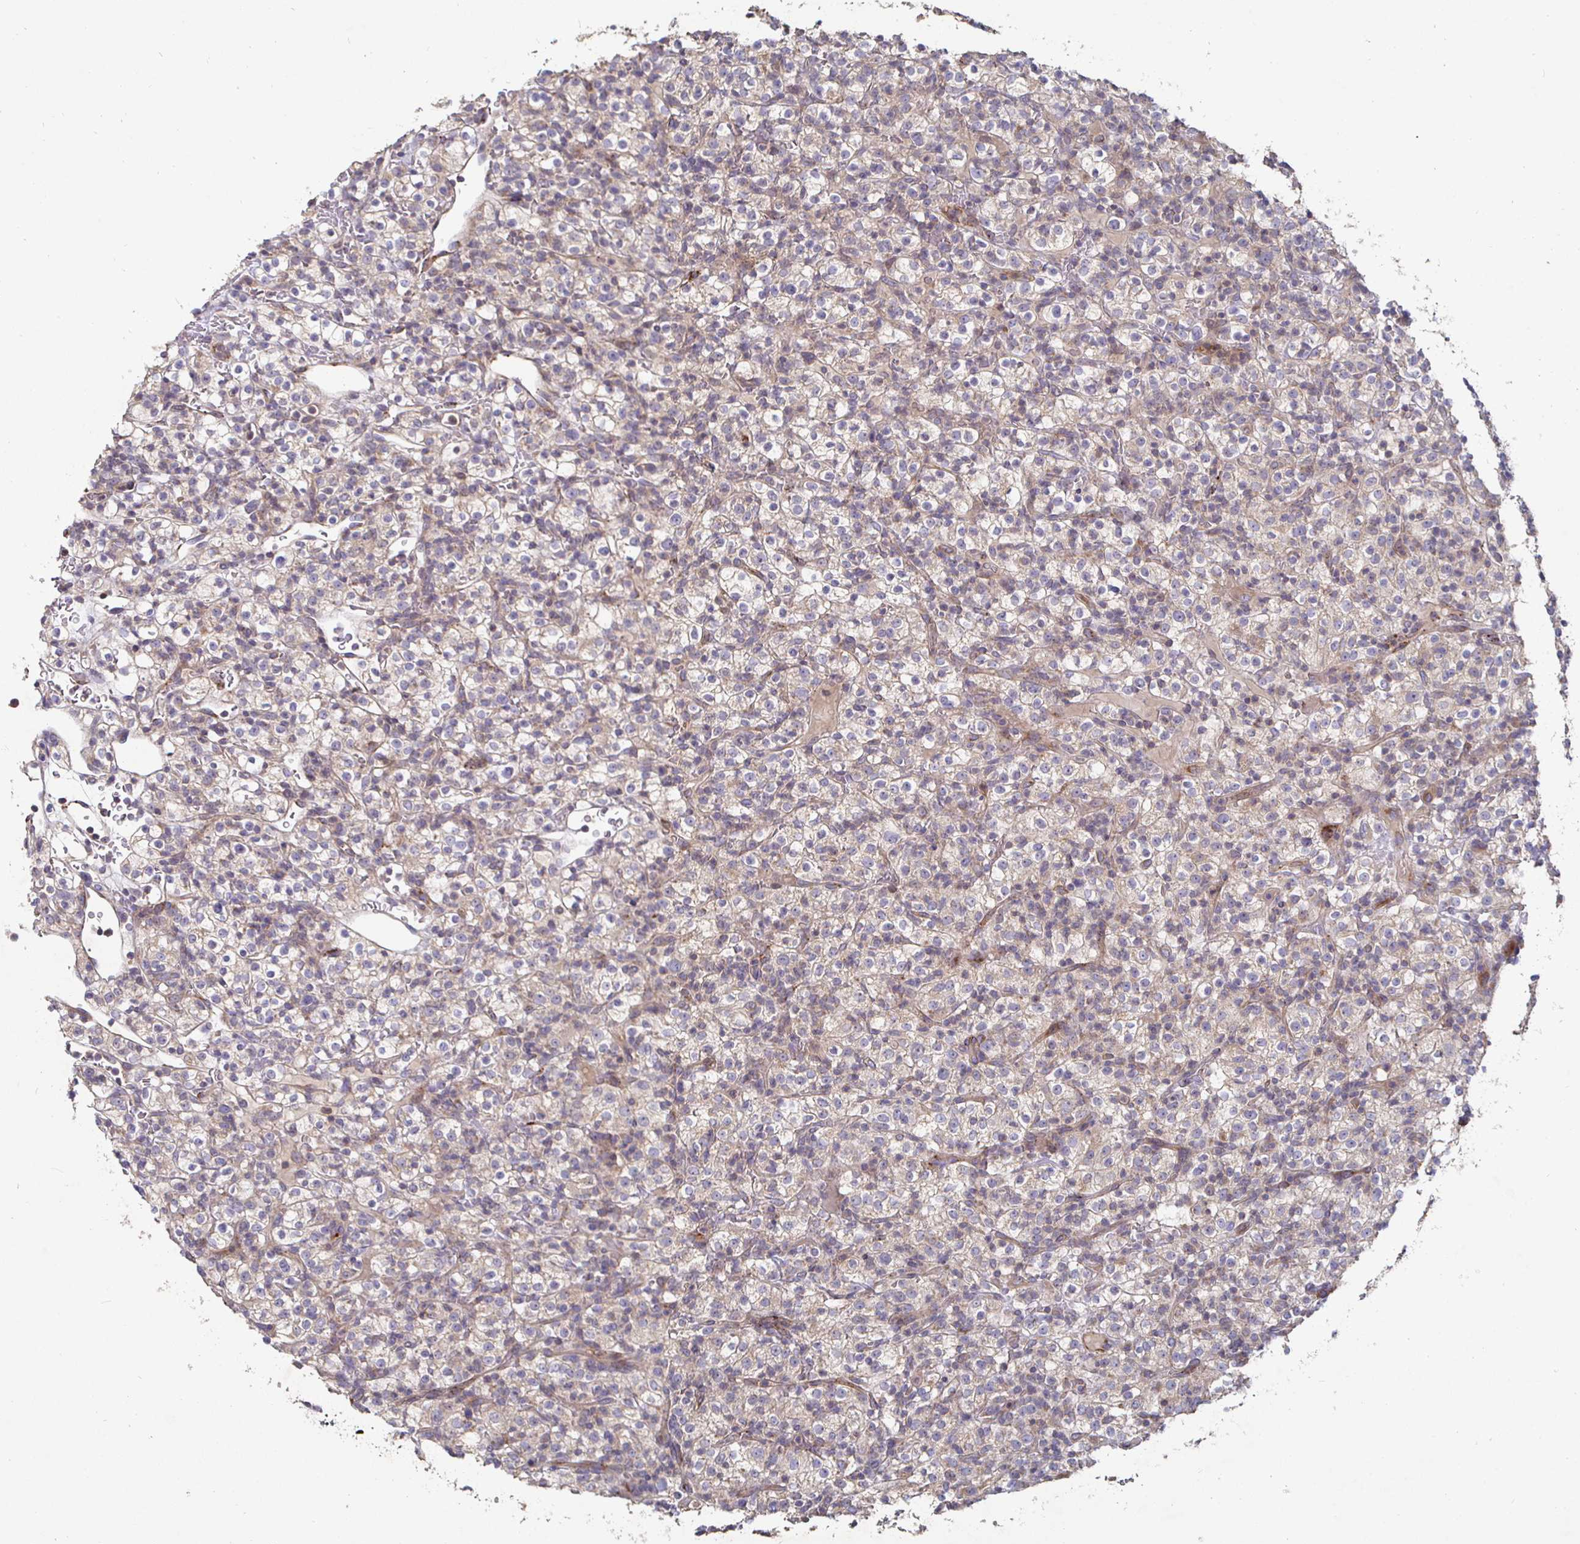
{"staining": {"intensity": "weak", "quantity": ">75%", "location": "cytoplasmic/membranous"}, "tissue": "renal cancer", "cell_type": "Tumor cells", "image_type": "cancer", "snomed": [{"axis": "morphology", "description": "Normal tissue, NOS"}, {"axis": "morphology", "description": "Adenocarcinoma, NOS"}, {"axis": "topography", "description": "Kidney"}], "caption": "Protein staining displays weak cytoplasmic/membranous positivity in approximately >75% of tumor cells in adenocarcinoma (renal).", "gene": "NRSN1", "patient": {"sex": "female", "age": 72}}